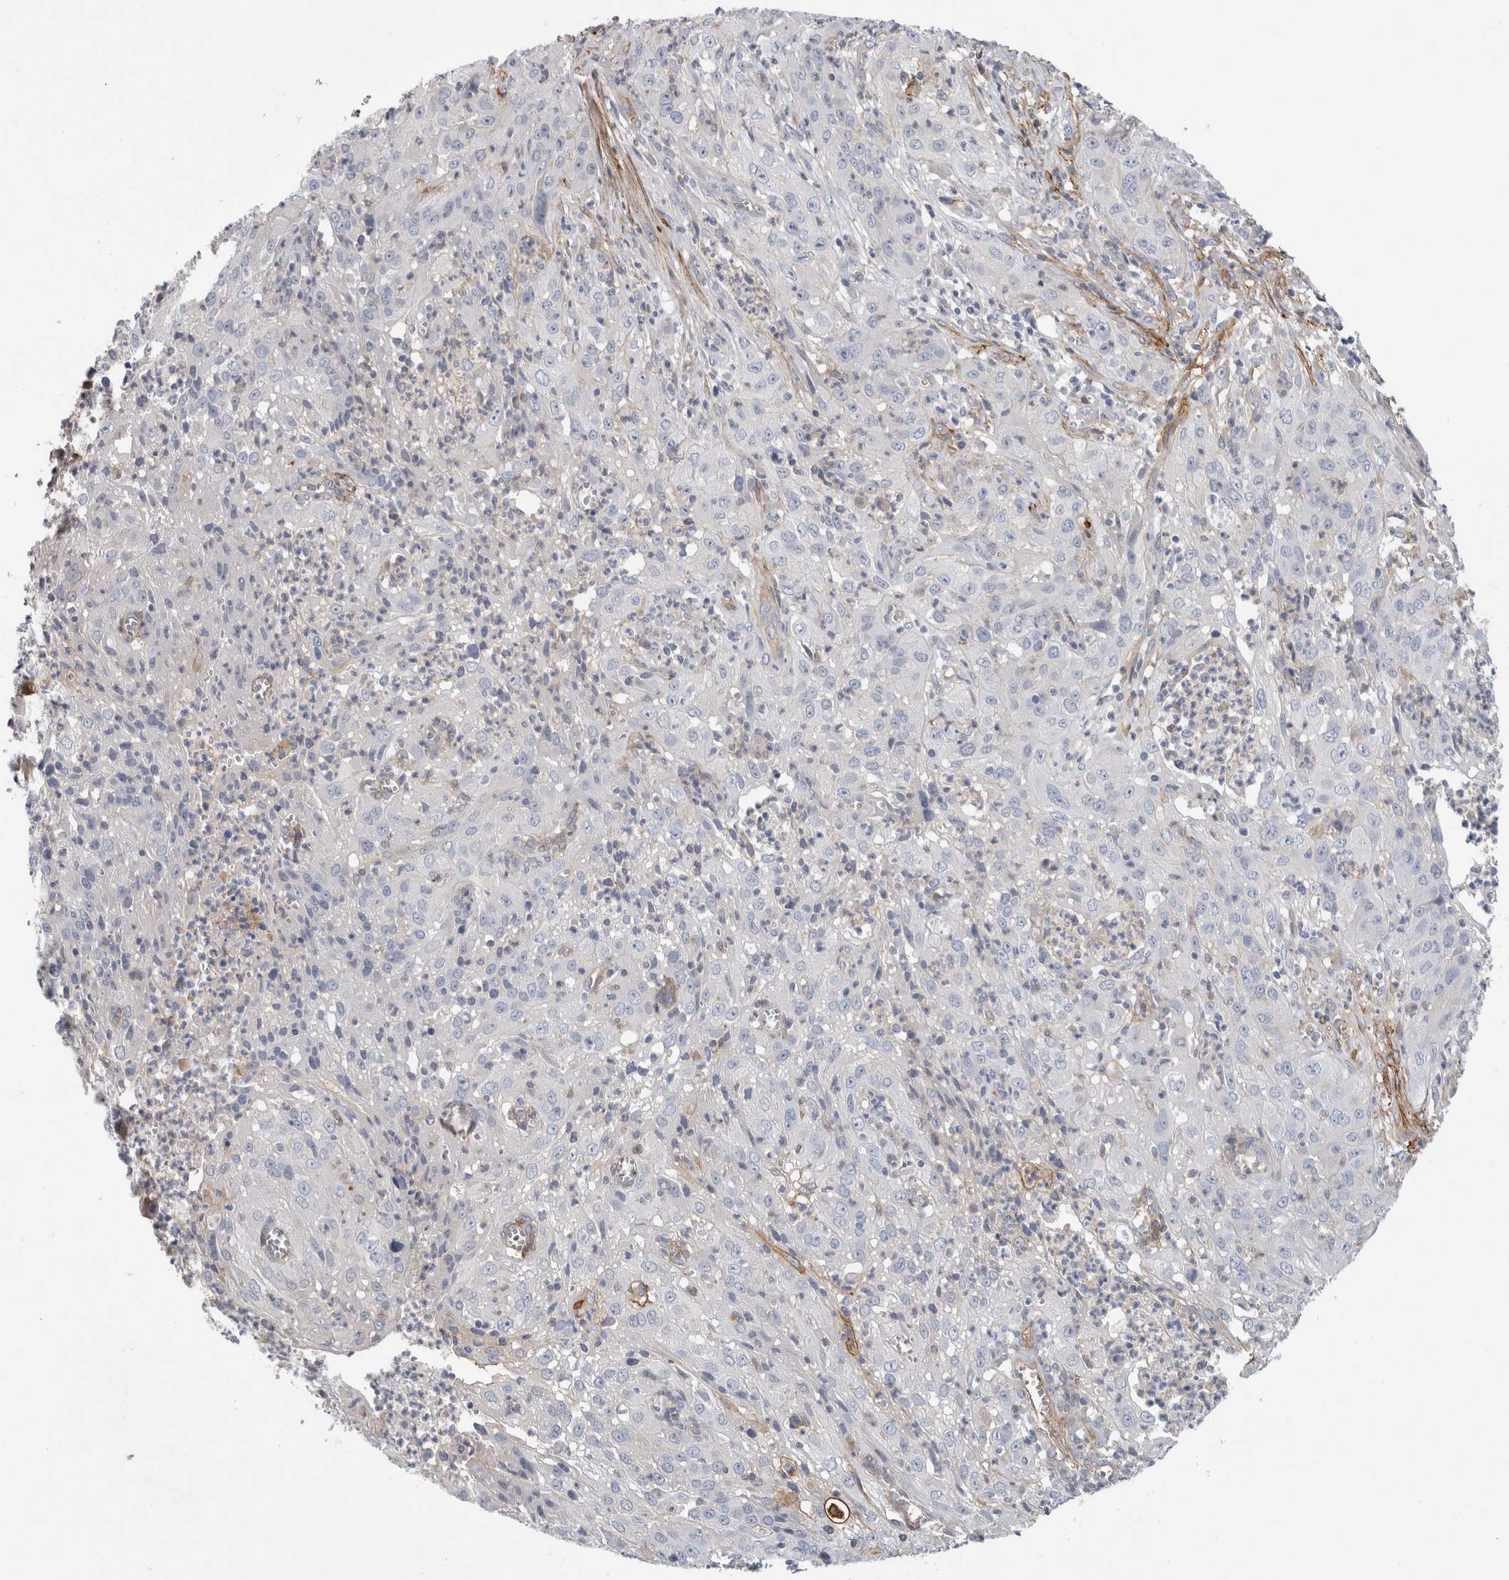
{"staining": {"intensity": "negative", "quantity": "none", "location": "none"}, "tissue": "cervical cancer", "cell_type": "Tumor cells", "image_type": "cancer", "snomed": [{"axis": "morphology", "description": "Squamous cell carcinoma, NOS"}, {"axis": "topography", "description": "Cervix"}], "caption": "Tumor cells are negative for brown protein staining in cervical cancer (squamous cell carcinoma).", "gene": "CD55", "patient": {"sex": "female", "age": 32}}